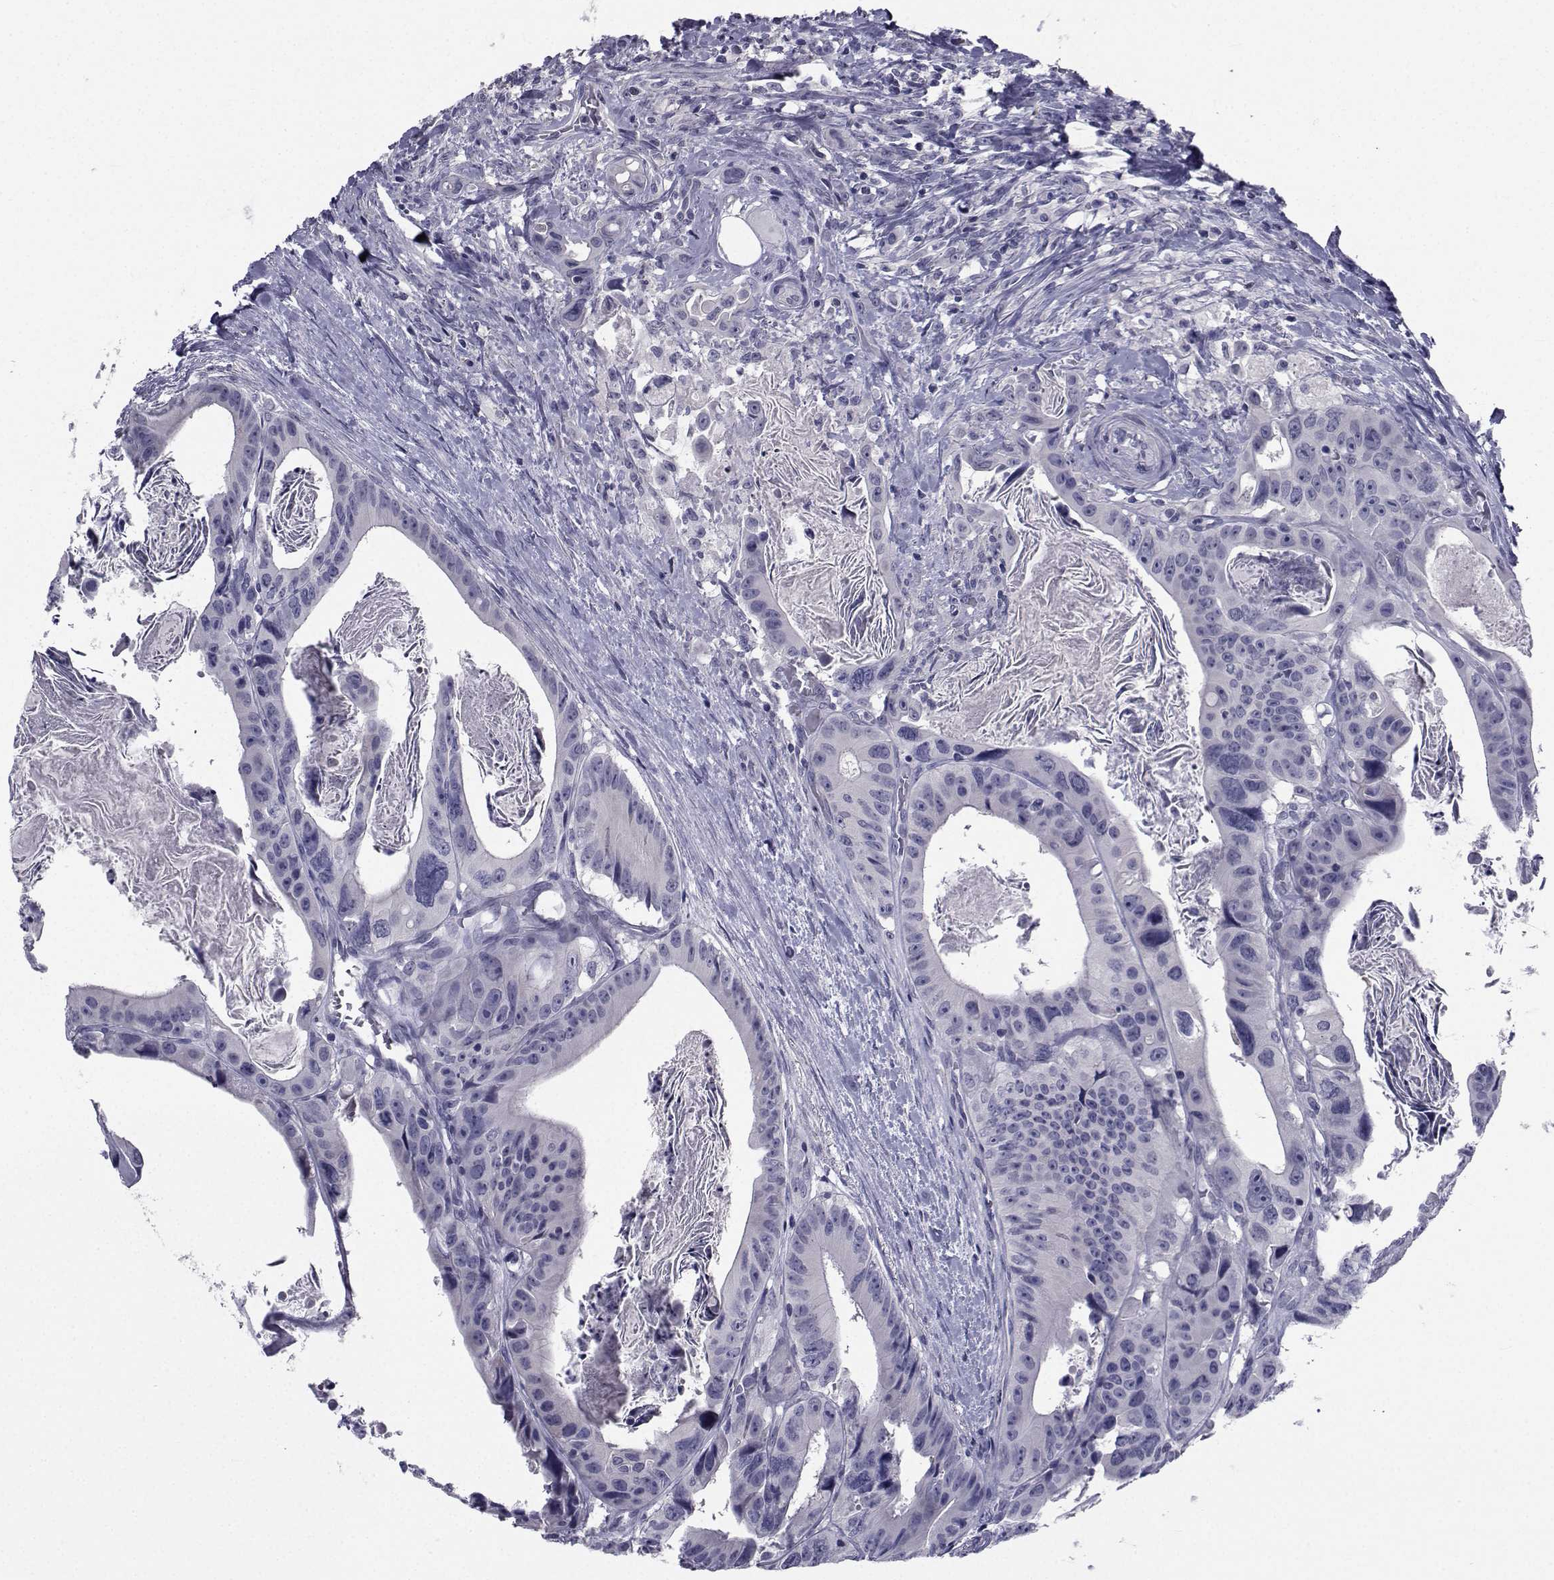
{"staining": {"intensity": "negative", "quantity": "none", "location": "none"}, "tissue": "colorectal cancer", "cell_type": "Tumor cells", "image_type": "cancer", "snomed": [{"axis": "morphology", "description": "Adenocarcinoma, NOS"}, {"axis": "topography", "description": "Rectum"}], "caption": "Immunohistochemistry histopathology image of human colorectal adenocarcinoma stained for a protein (brown), which shows no expression in tumor cells.", "gene": "CHRNA1", "patient": {"sex": "male", "age": 64}}